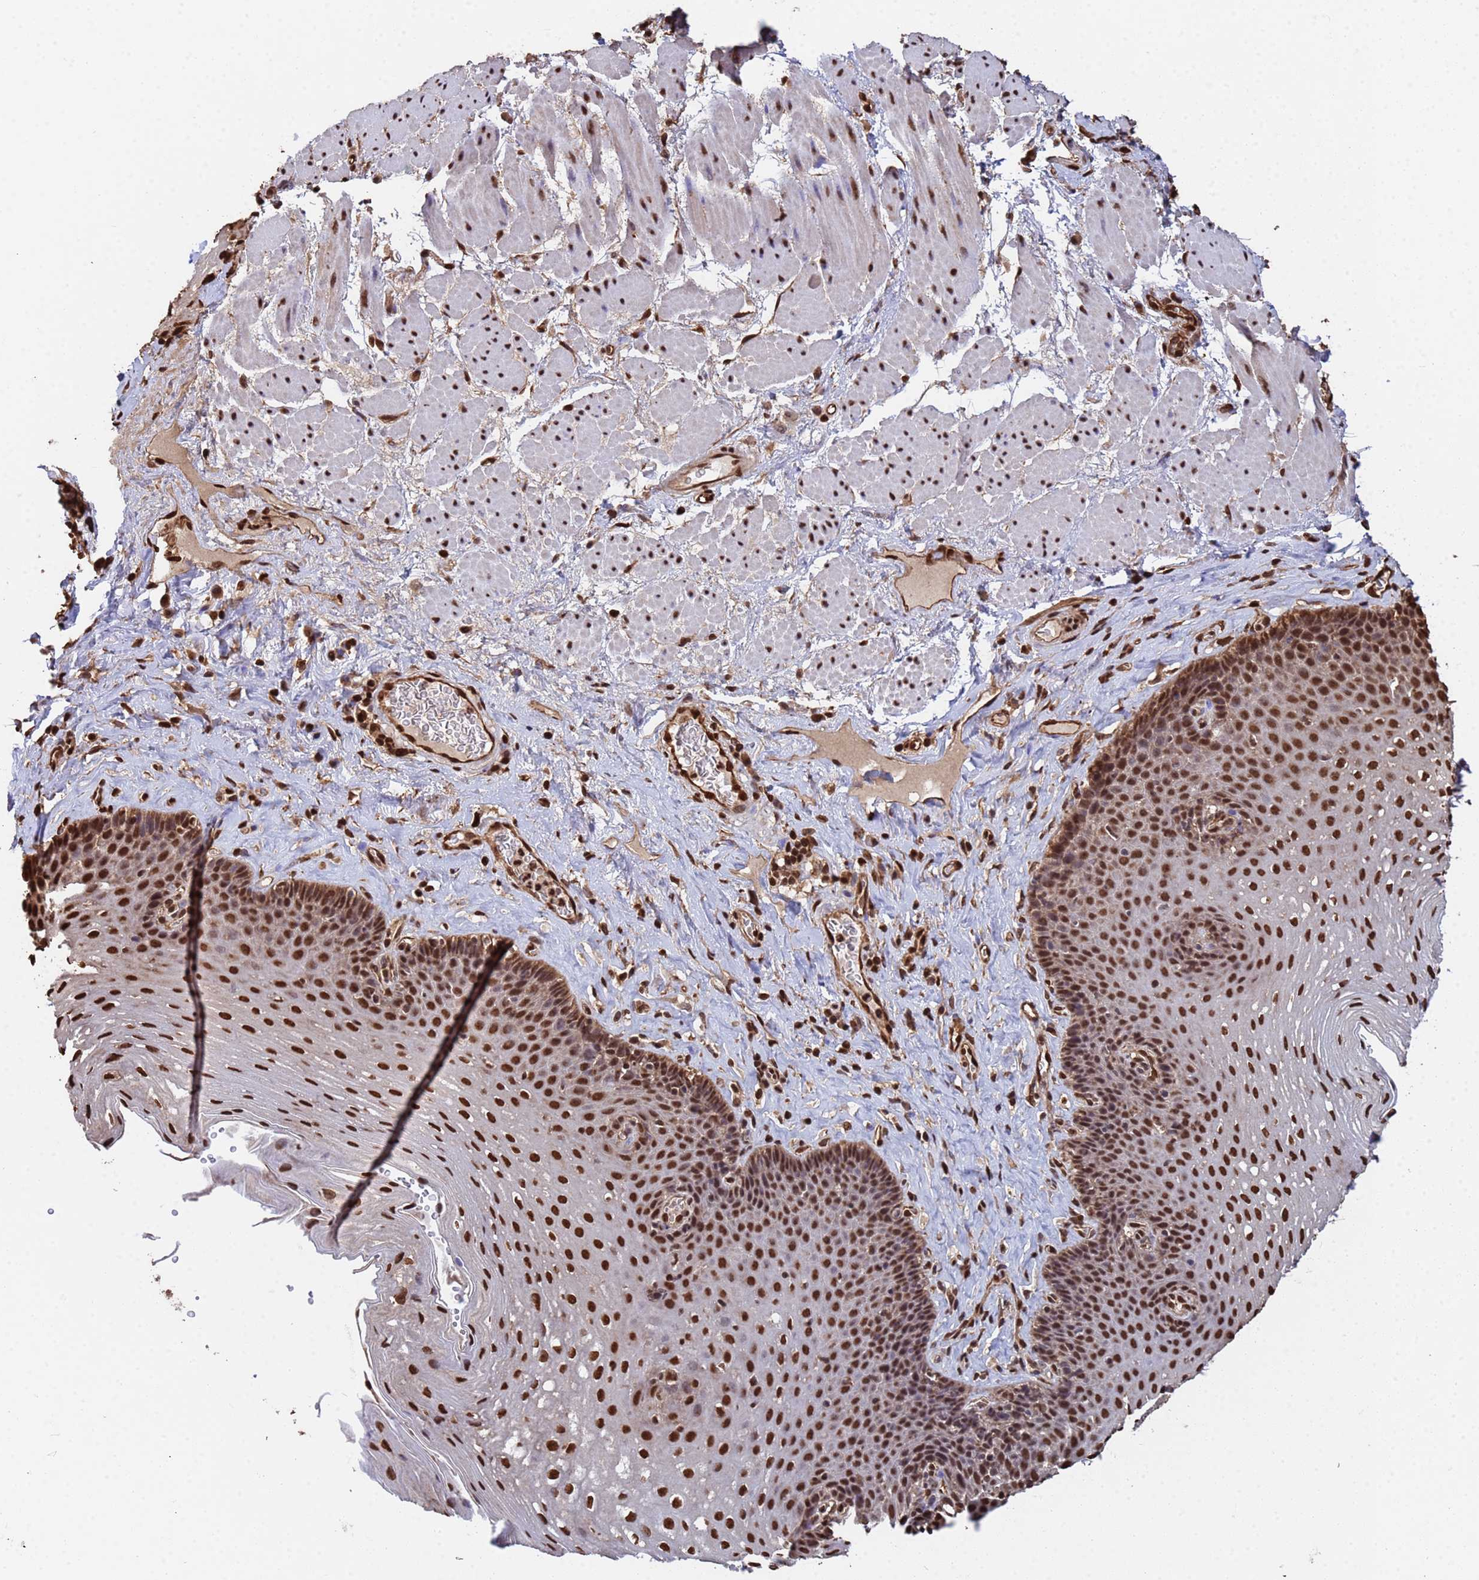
{"staining": {"intensity": "strong", "quantity": ">75%", "location": "nuclear"}, "tissue": "esophagus", "cell_type": "Squamous epithelial cells", "image_type": "normal", "snomed": [{"axis": "morphology", "description": "Normal tissue, NOS"}, {"axis": "topography", "description": "Esophagus"}], "caption": "Immunohistochemistry micrograph of unremarkable esophagus: esophagus stained using IHC displays high levels of strong protein expression localized specifically in the nuclear of squamous epithelial cells, appearing as a nuclear brown color.", "gene": "SUMO2", "patient": {"sex": "female", "age": 66}}